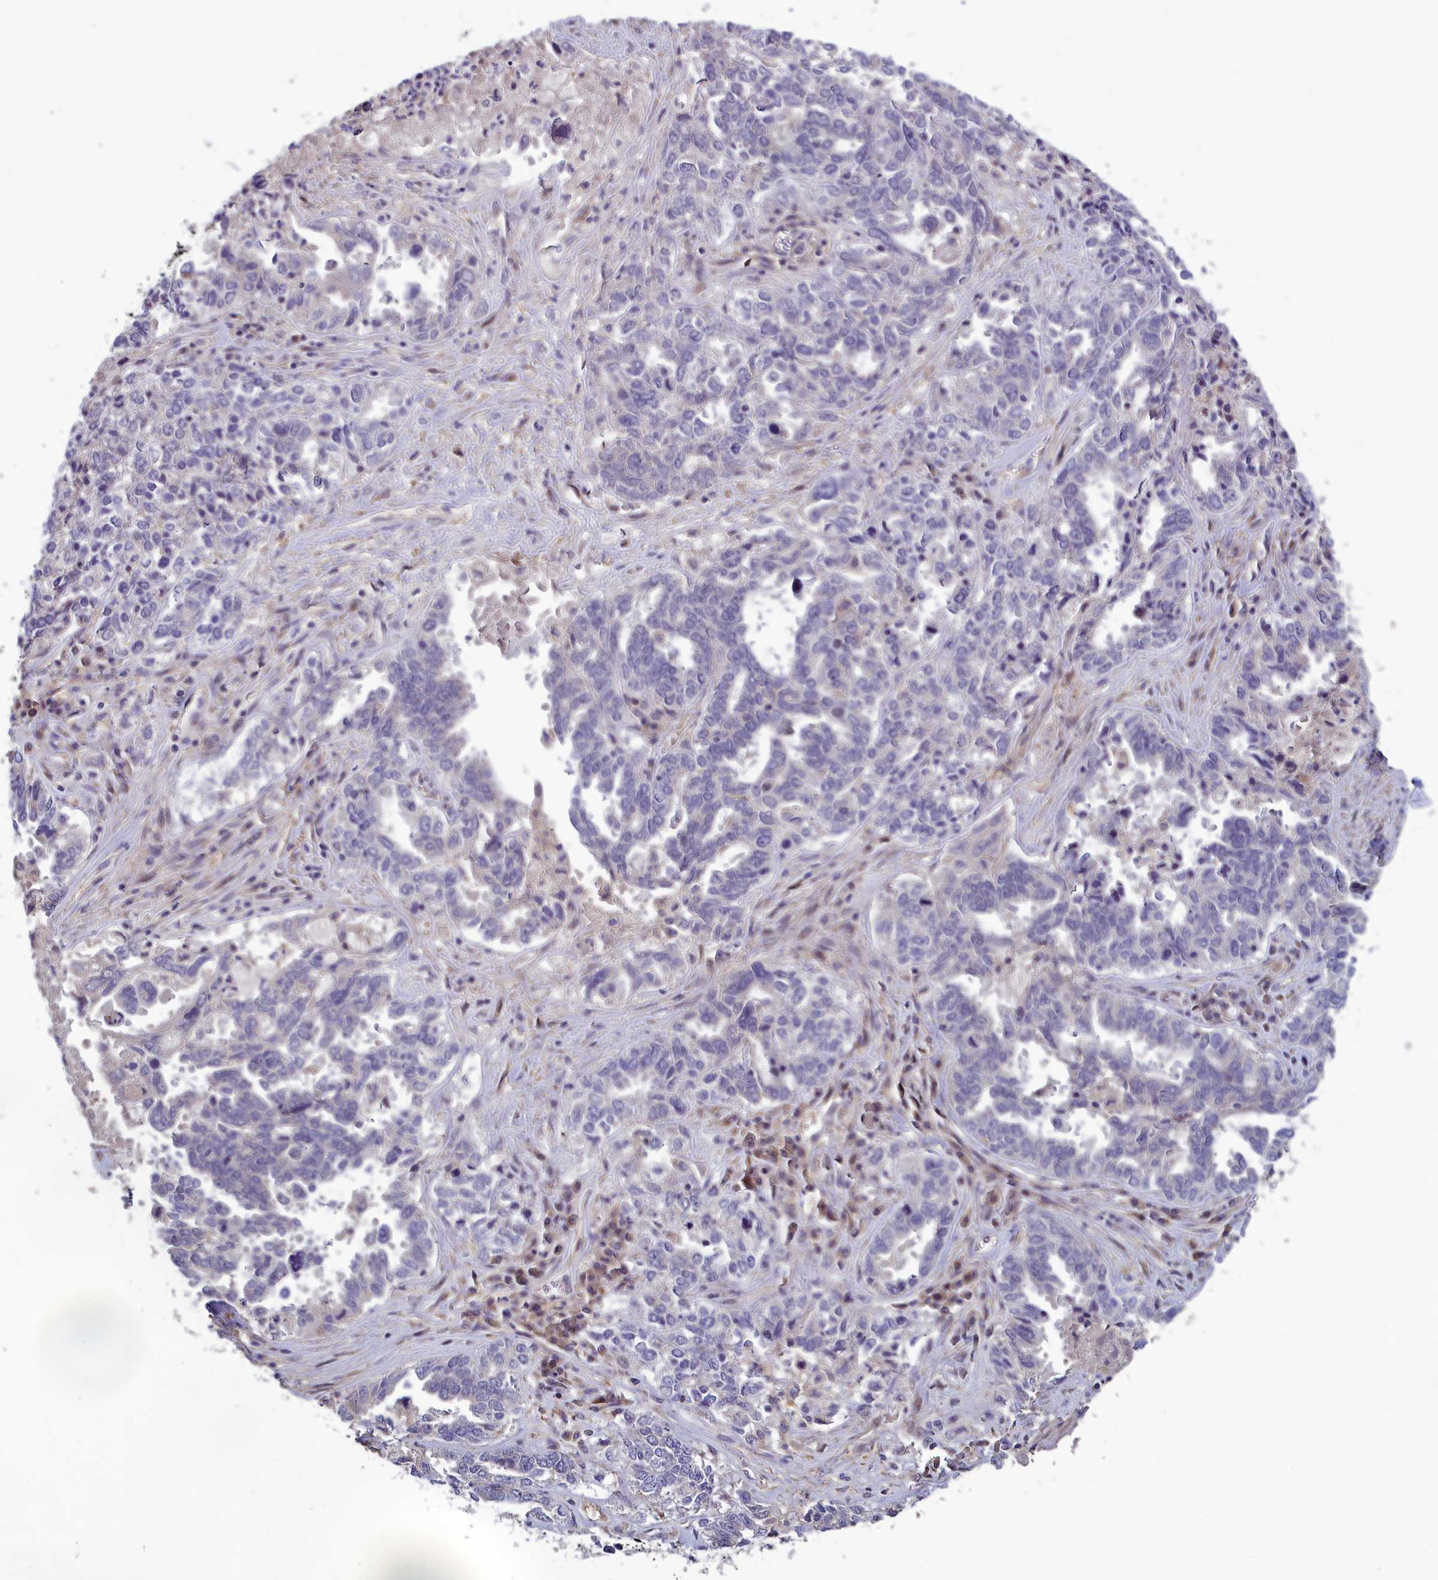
{"staining": {"intensity": "negative", "quantity": "none", "location": "none"}, "tissue": "ovarian cancer", "cell_type": "Tumor cells", "image_type": "cancer", "snomed": [{"axis": "morphology", "description": "Carcinoma, endometroid"}, {"axis": "topography", "description": "Ovary"}], "caption": "Histopathology image shows no protein staining in tumor cells of ovarian cancer tissue.", "gene": "HECA", "patient": {"sex": "female", "age": 62}}